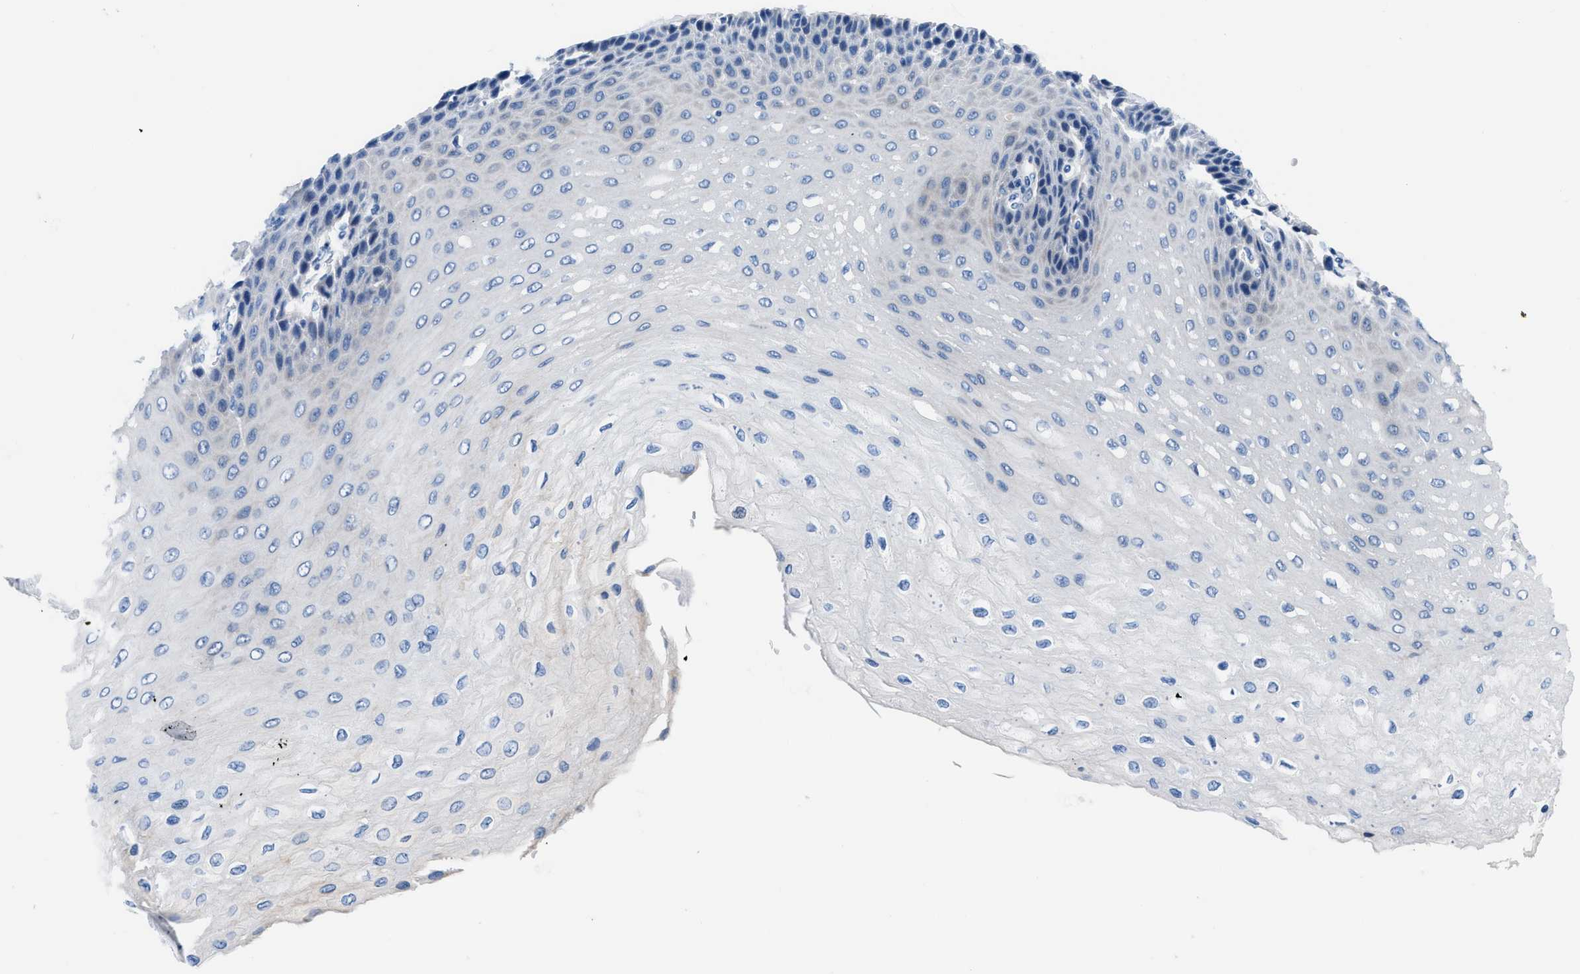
{"staining": {"intensity": "negative", "quantity": "none", "location": "none"}, "tissue": "esophagus", "cell_type": "Squamous epithelial cells", "image_type": "normal", "snomed": [{"axis": "morphology", "description": "Normal tissue, NOS"}, {"axis": "topography", "description": "Esophagus"}], "caption": "Esophagus stained for a protein using immunohistochemistry (IHC) displays no positivity squamous epithelial cells.", "gene": "UAP1", "patient": {"sex": "female", "age": 72}}